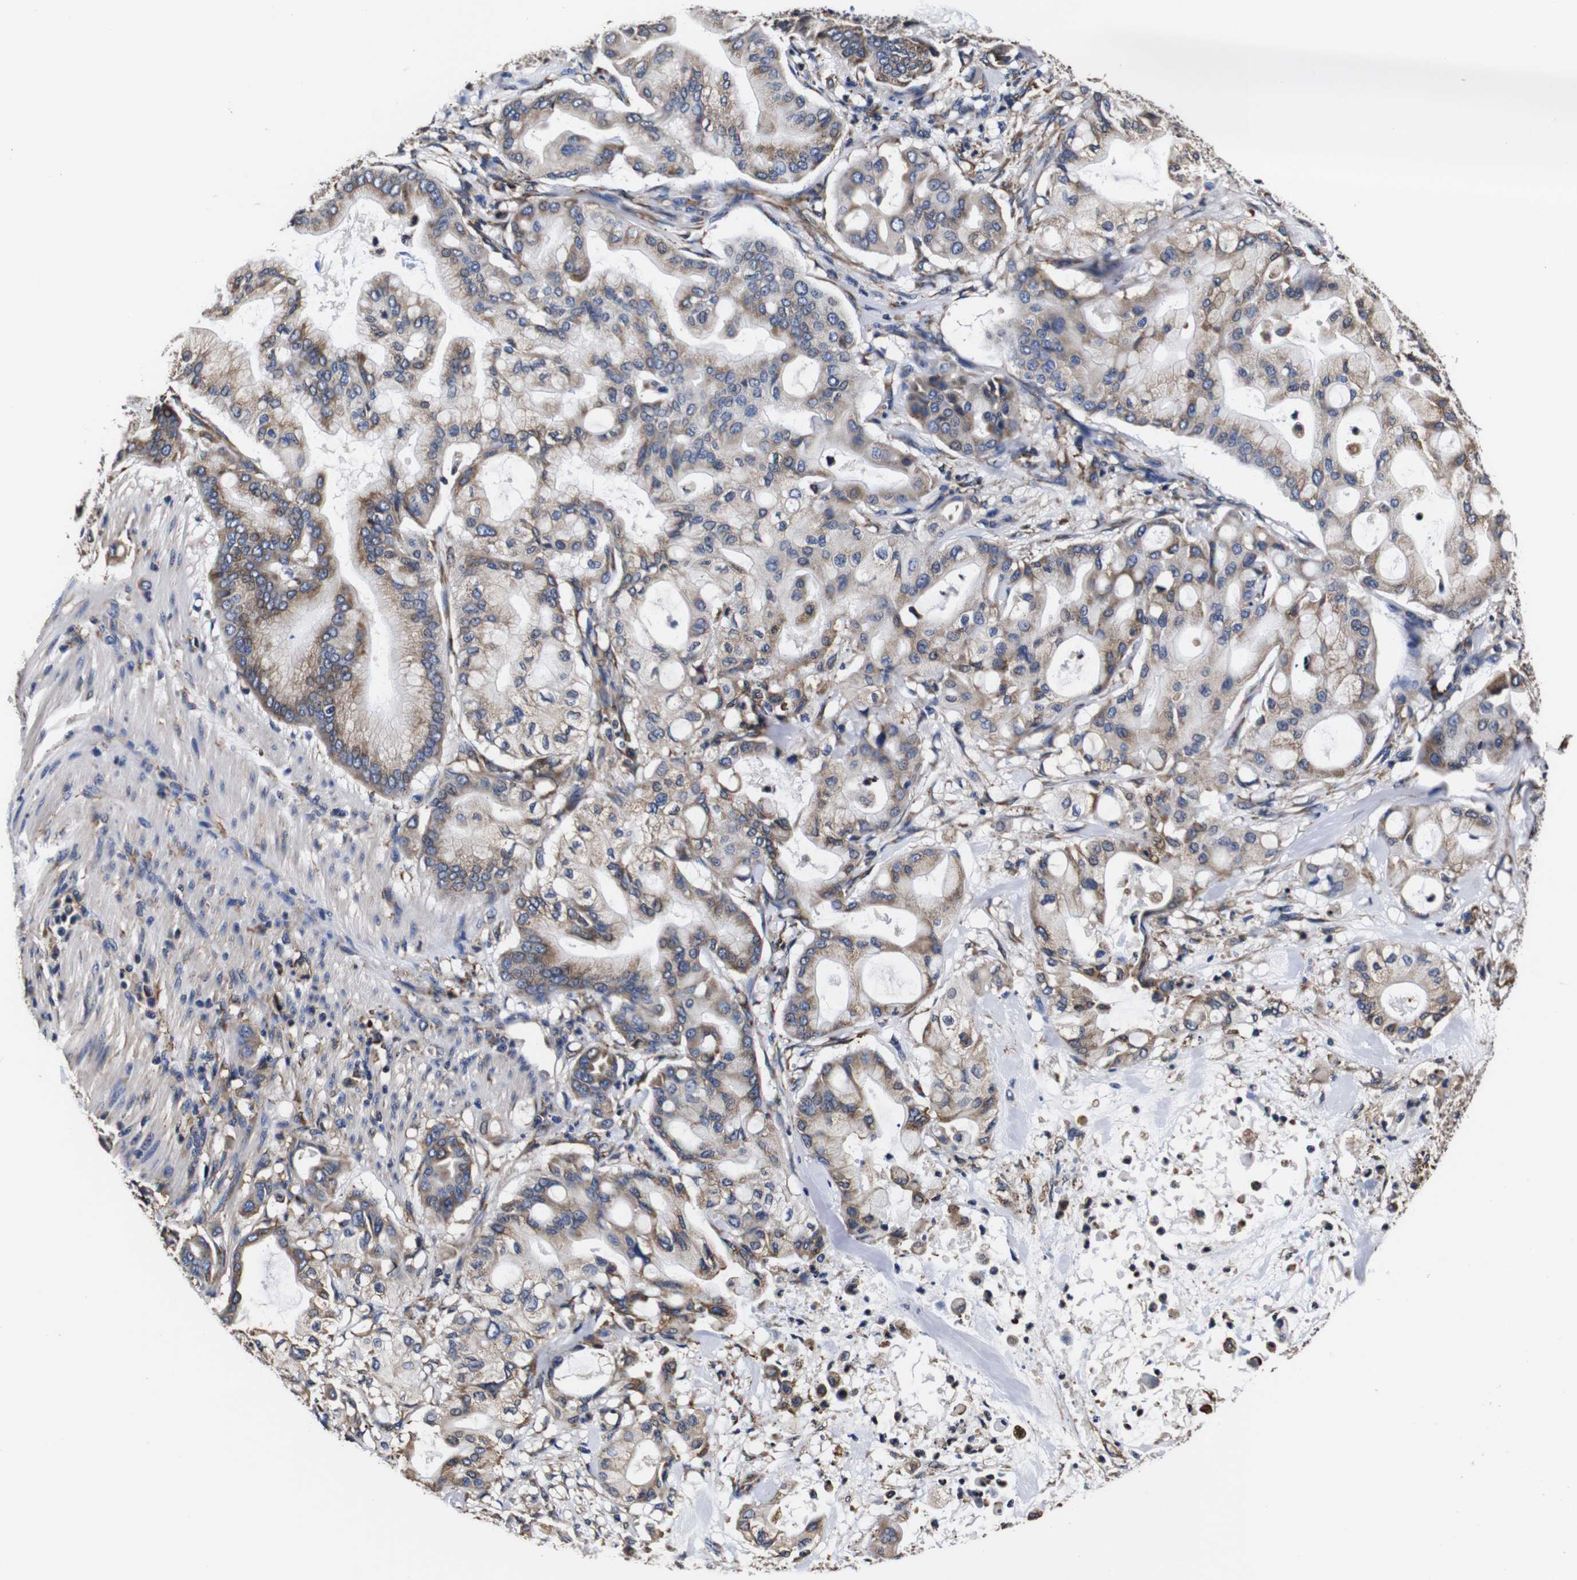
{"staining": {"intensity": "weak", "quantity": ">75%", "location": "cytoplasmic/membranous"}, "tissue": "pancreatic cancer", "cell_type": "Tumor cells", "image_type": "cancer", "snomed": [{"axis": "morphology", "description": "Adenocarcinoma, NOS"}, {"axis": "morphology", "description": "Adenocarcinoma, metastatic, NOS"}, {"axis": "topography", "description": "Lymph node"}, {"axis": "topography", "description": "Pancreas"}, {"axis": "topography", "description": "Duodenum"}], "caption": "This histopathology image reveals pancreatic cancer (adenocarcinoma) stained with immunohistochemistry to label a protein in brown. The cytoplasmic/membranous of tumor cells show weak positivity for the protein. Nuclei are counter-stained blue.", "gene": "PPIB", "patient": {"sex": "female", "age": 64}}